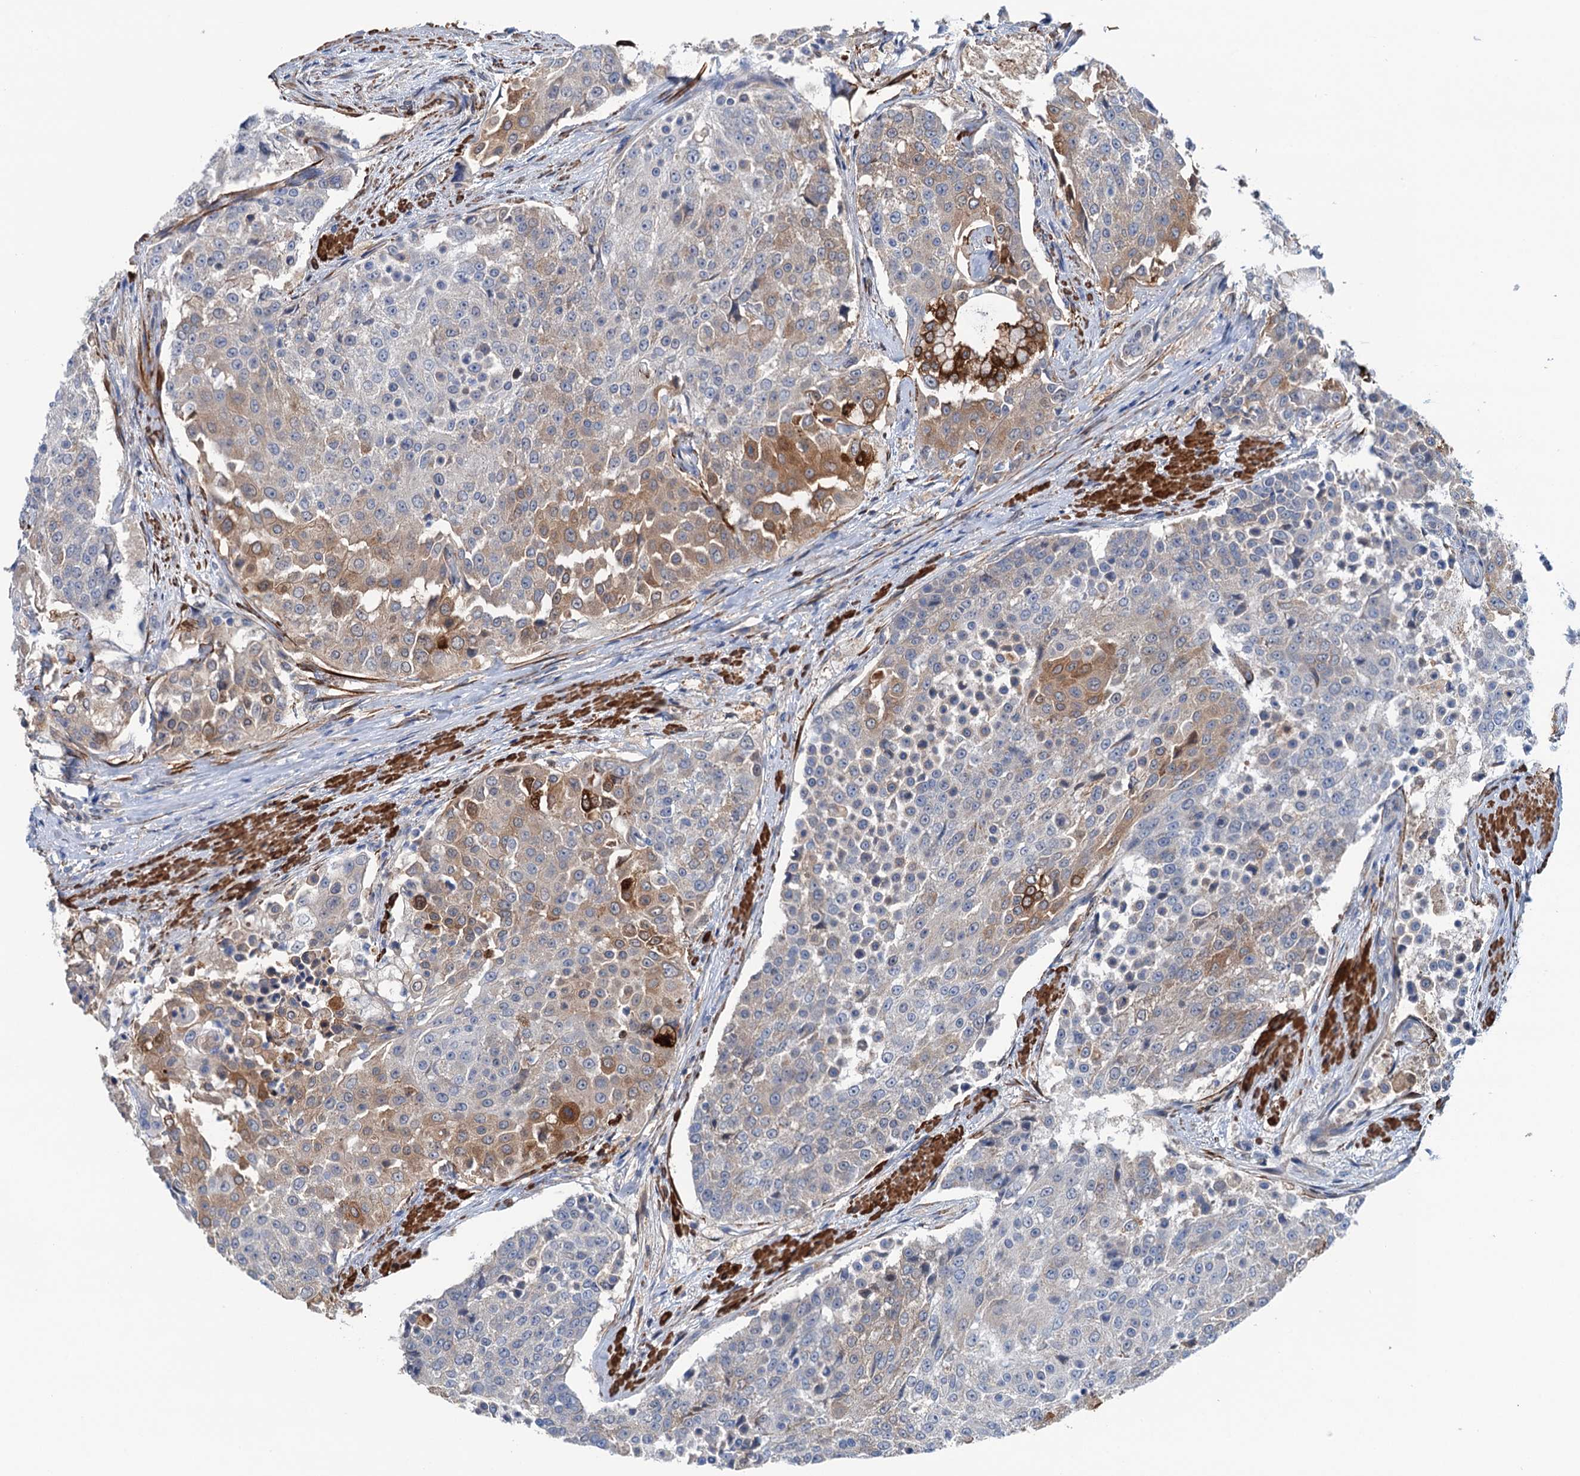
{"staining": {"intensity": "moderate", "quantity": "<25%", "location": "cytoplasmic/membranous"}, "tissue": "urothelial cancer", "cell_type": "Tumor cells", "image_type": "cancer", "snomed": [{"axis": "morphology", "description": "Urothelial carcinoma, High grade"}, {"axis": "topography", "description": "Urinary bladder"}], "caption": "A high-resolution micrograph shows IHC staining of high-grade urothelial carcinoma, which demonstrates moderate cytoplasmic/membranous staining in about <25% of tumor cells.", "gene": "CSTPP1", "patient": {"sex": "female", "age": 63}}